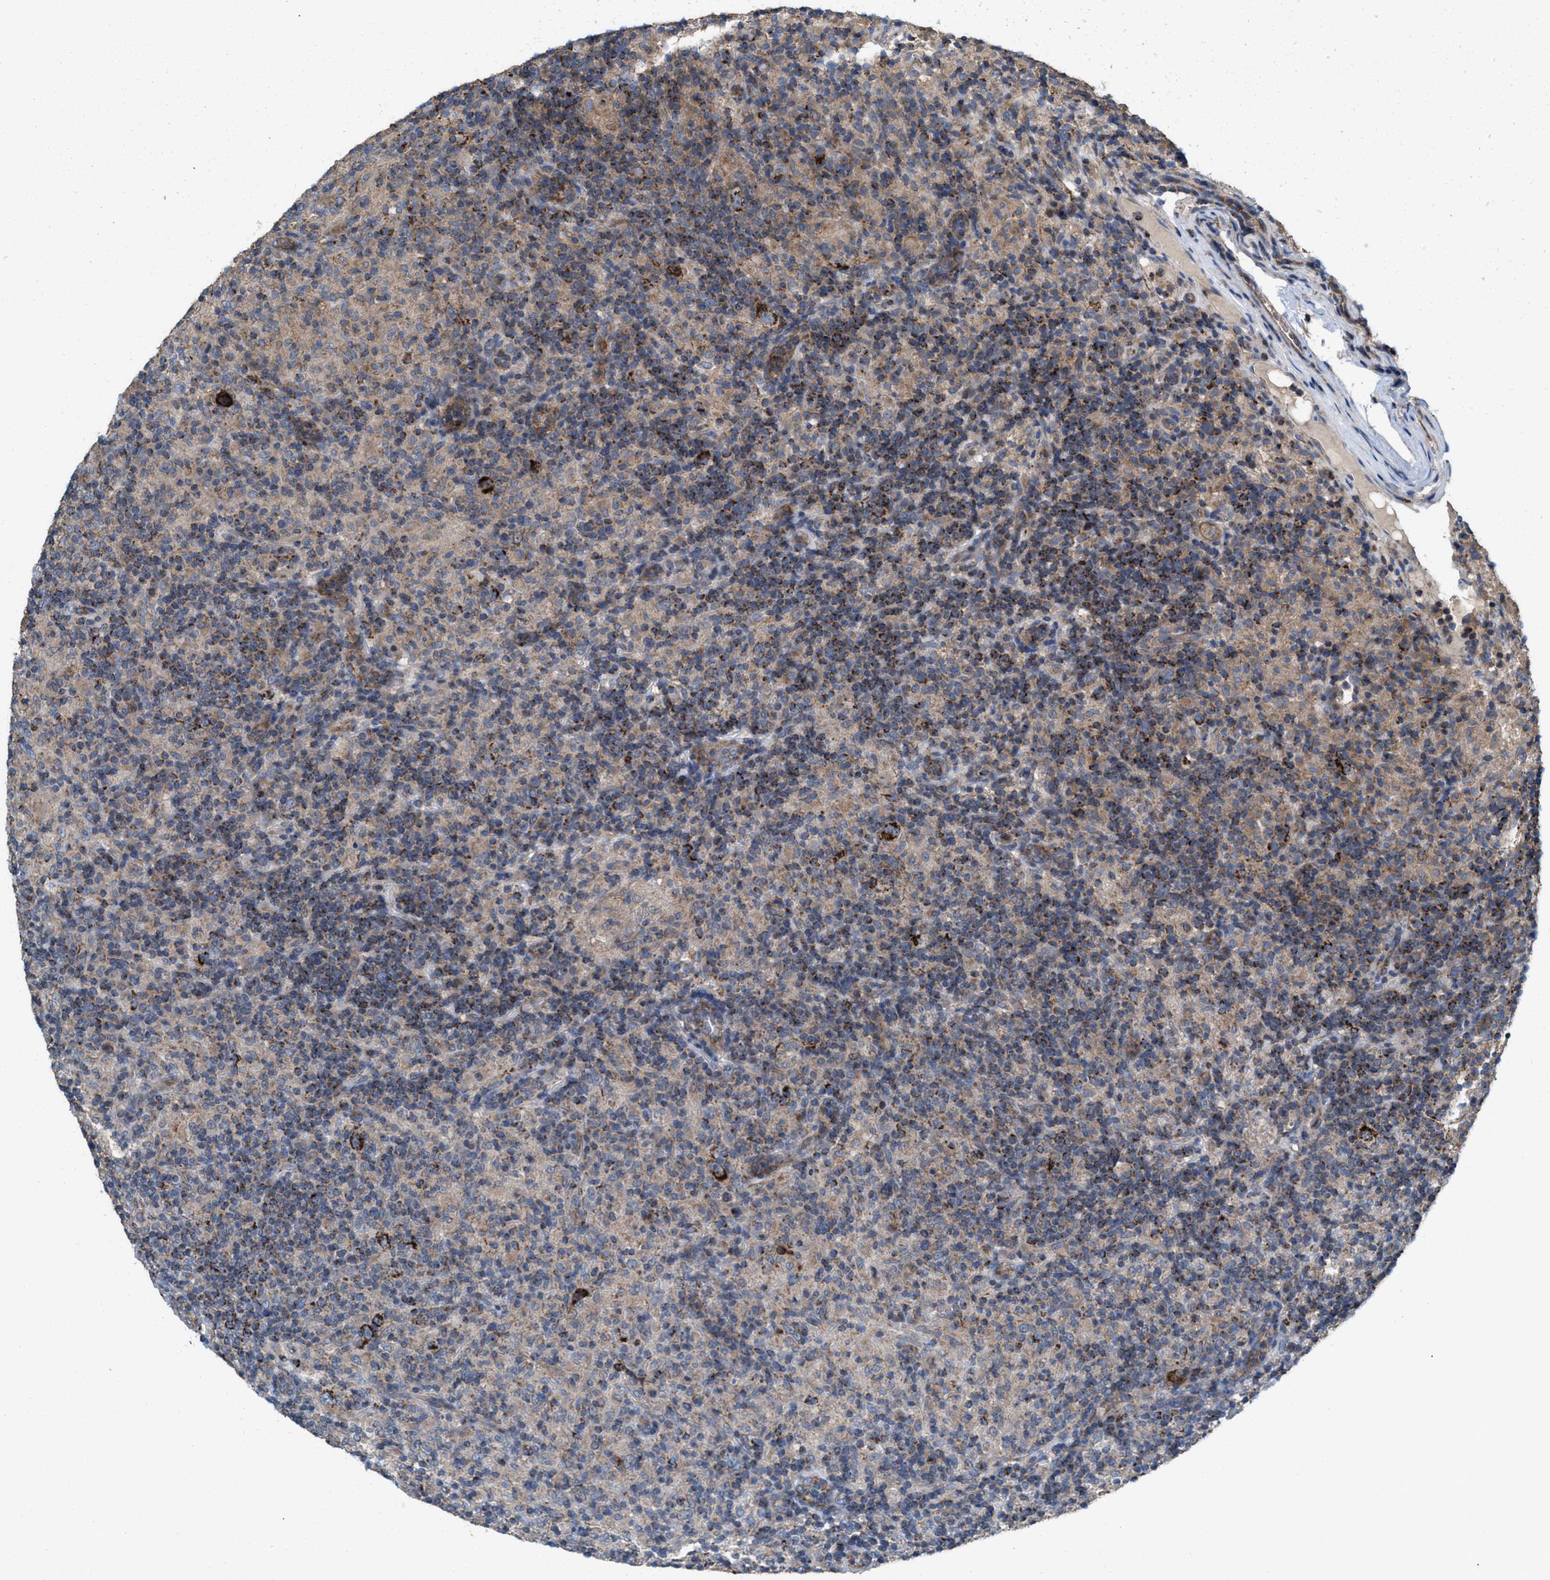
{"staining": {"intensity": "strong", "quantity": ">75%", "location": "cytoplasmic/membranous"}, "tissue": "lymphoma", "cell_type": "Tumor cells", "image_type": "cancer", "snomed": [{"axis": "morphology", "description": "Hodgkin's disease, NOS"}, {"axis": "topography", "description": "Lymph node"}], "caption": "Lymphoma was stained to show a protein in brown. There is high levels of strong cytoplasmic/membranous expression in about >75% of tumor cells.", "gene": "MRM1", "patient": {"sex": "male", "age": 70}}